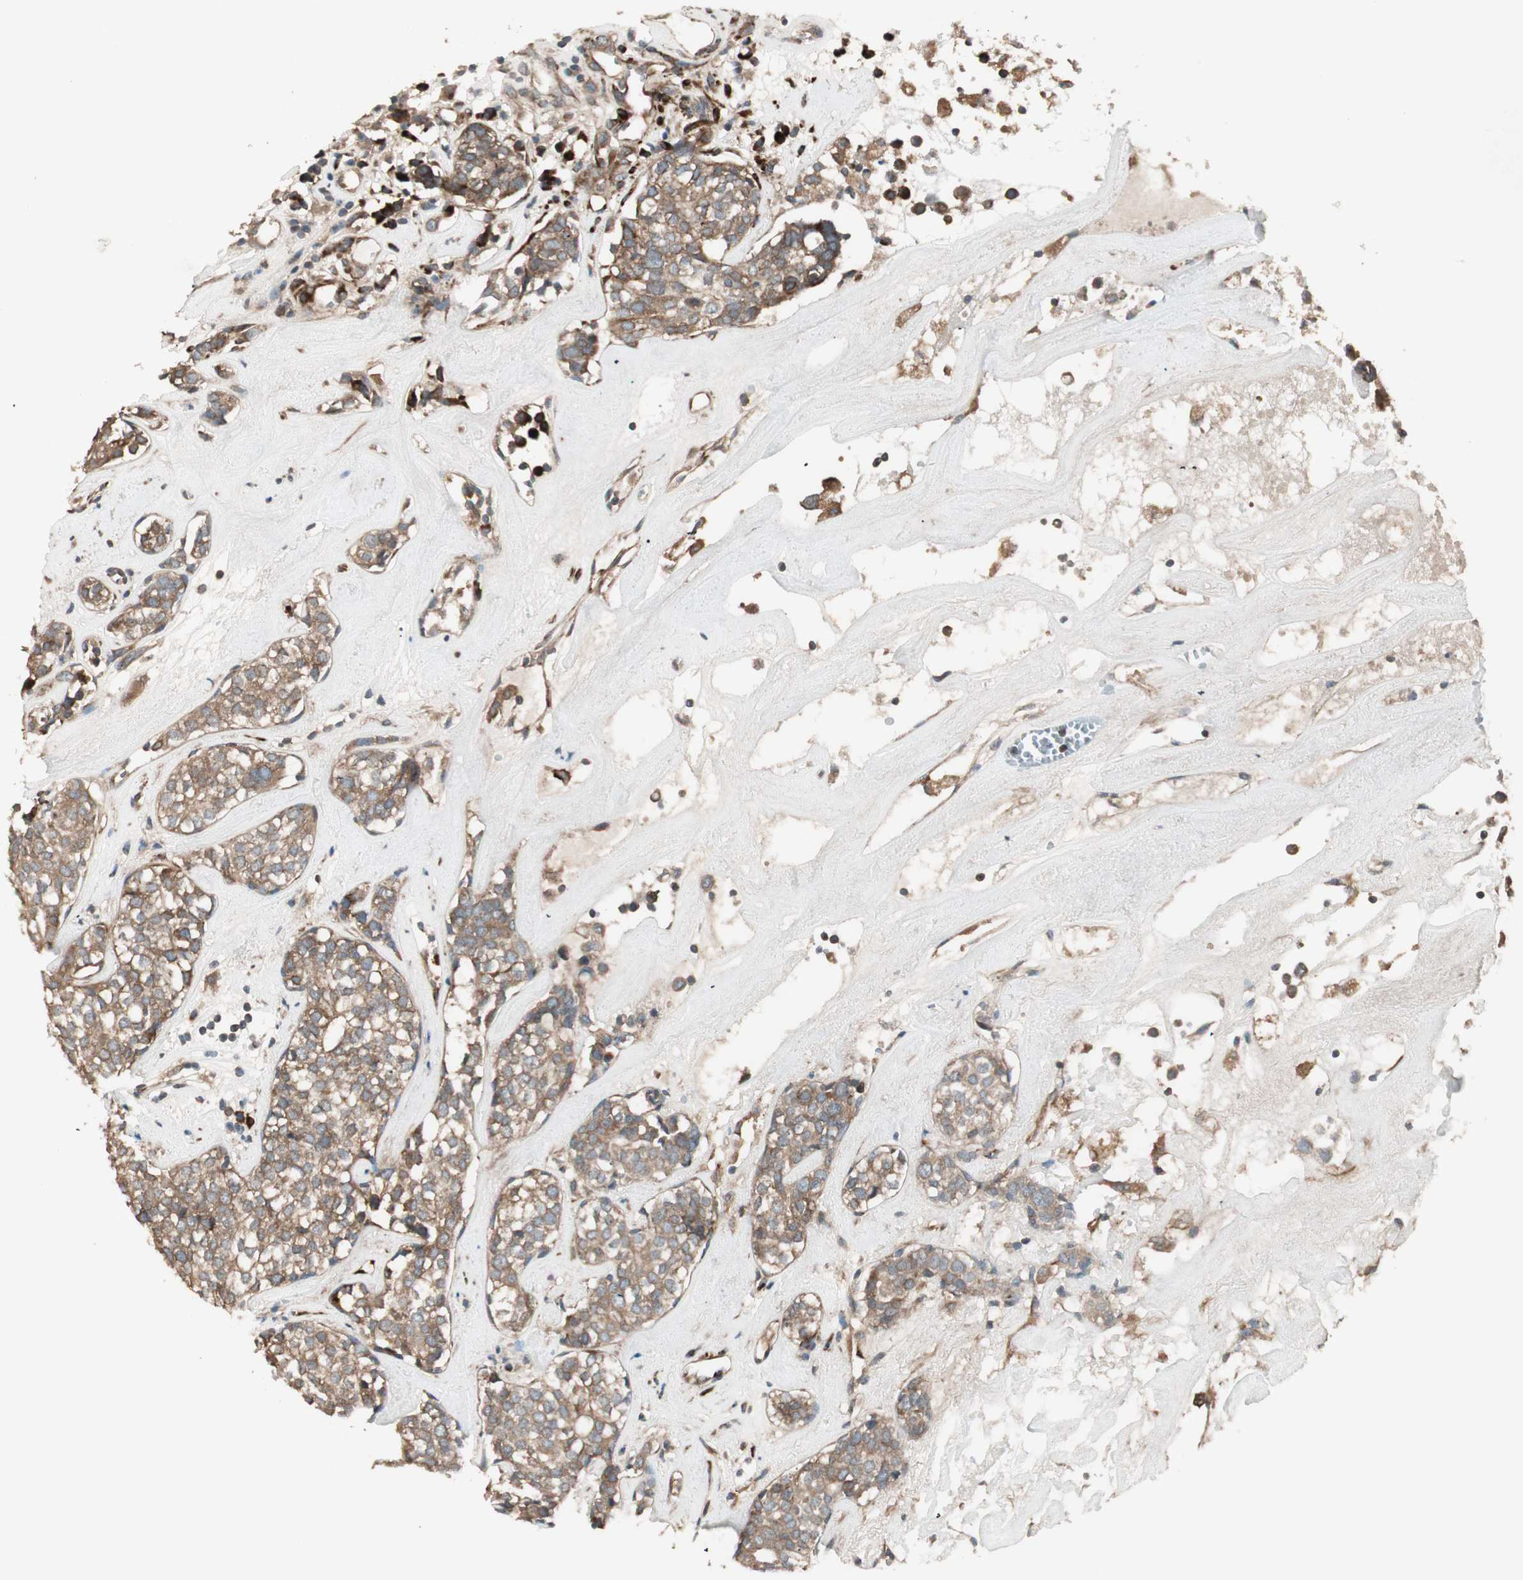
{"staining": {"intensity": "moderate", "quantity": ">75%", "location": "cytoplasmic/membranous"}, "tissue": "head and neck cancer", "cell_type": "Tumor cells", "image_type": "cancer", "snomed": [{"axis": "morphology", "description": "Adenocarcinoma, NOS"}, {"axis": "topography", "description": "Salivary gland"}, {"axis": "topography", "description": "Head-Neck"}], "caption": "A high-resolution micrograph shows immunohistochemistry staining of adenocarcinoma (head and neck), which shows moderate cytoplasmic/membranous positivity in approximately >75% of tumor cells.", "gene": "PPP2R5E", "patient": {"sex": "female", "age": 65}}